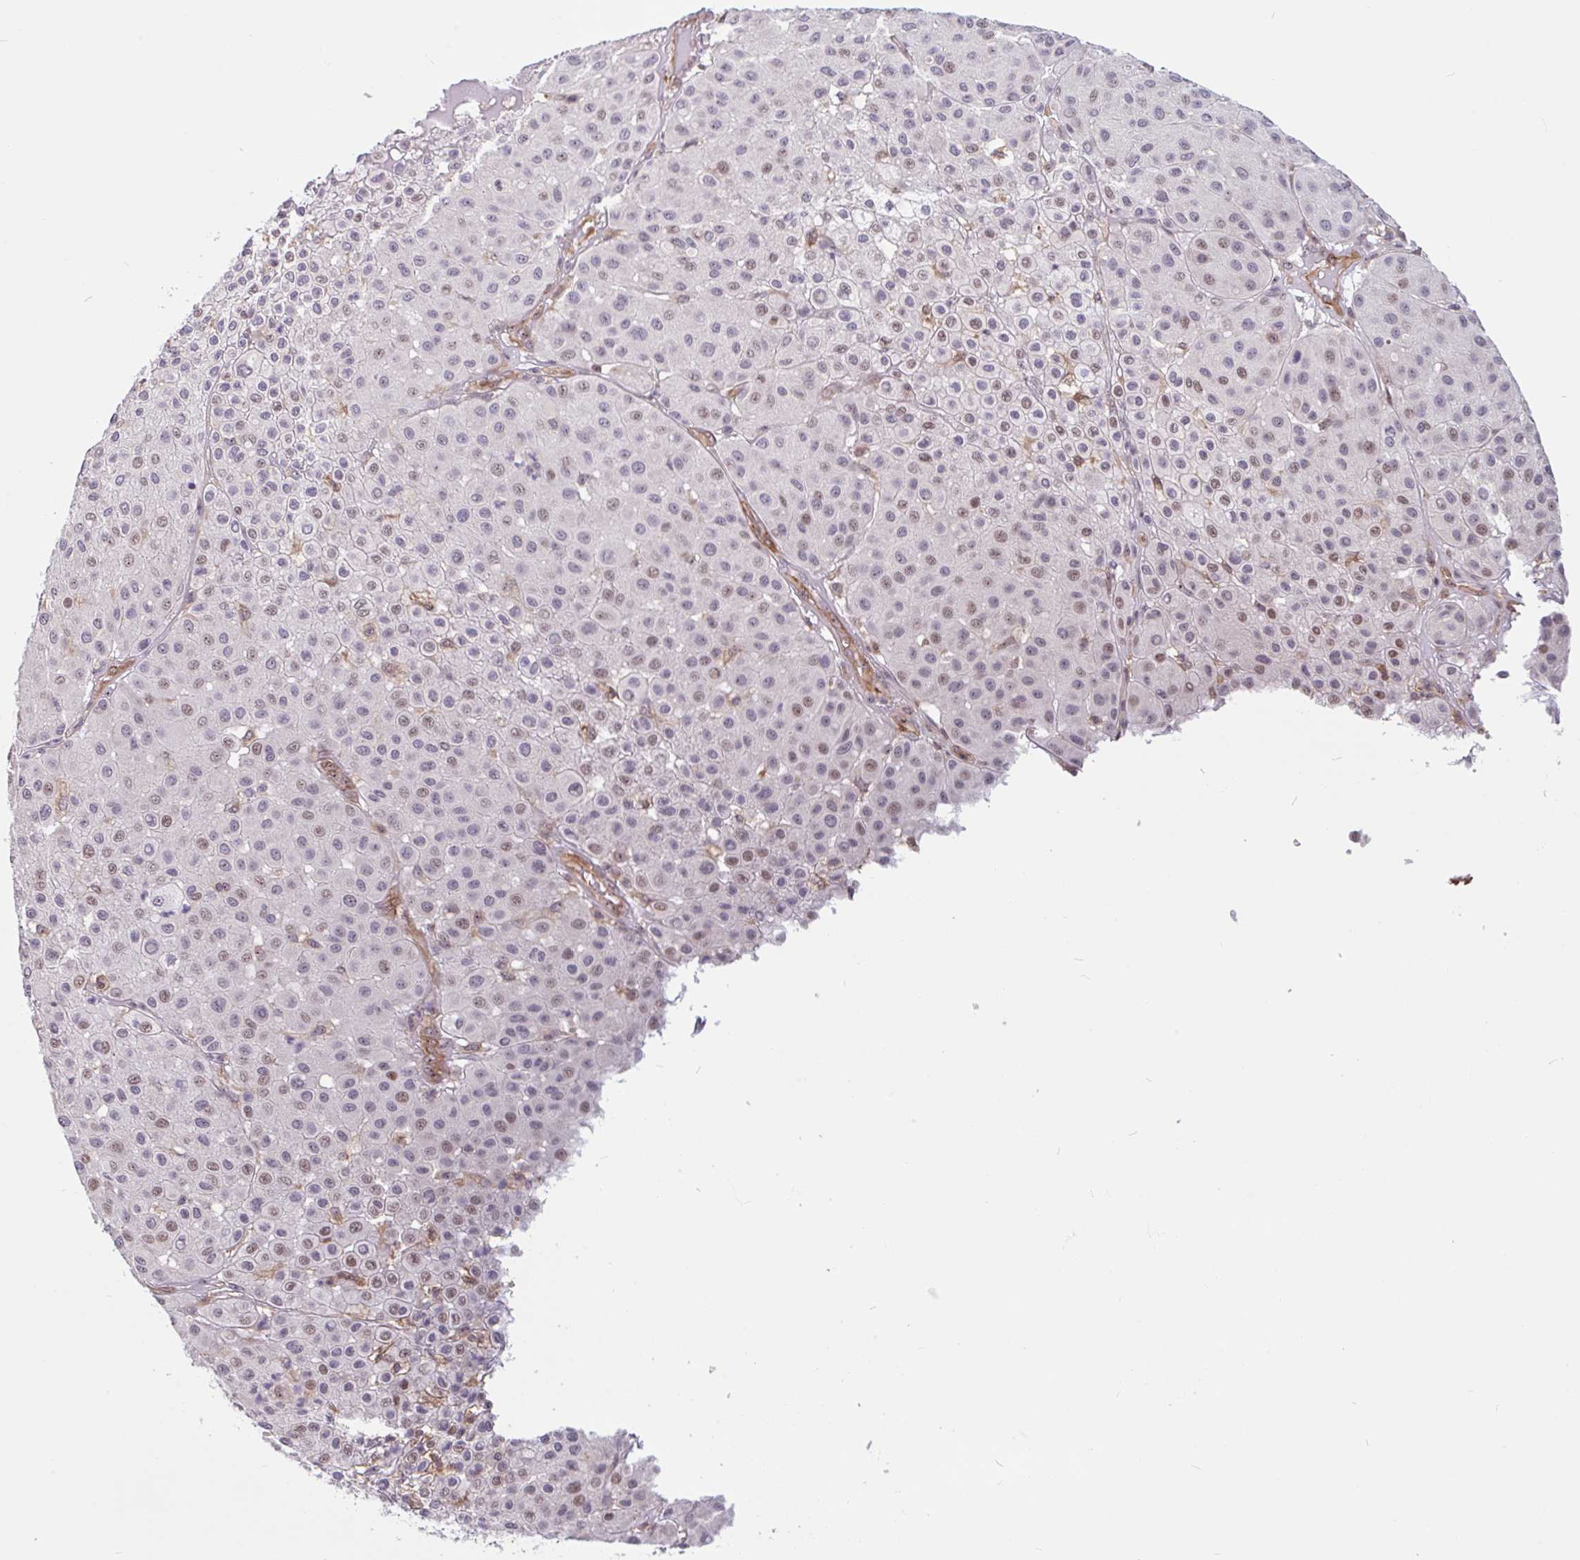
{"staining": {"intensity": "moderate", "quantity": "<25%", "location": "nuclear"}, "tissue": "melanoma", "cell_type": "Tumor cells", "image_type": "cancer", "snomed": [{"axis": "morphology", "description": "Malignant melanoma, Metastatic site"}, {"axis": "topography", "description": "Smooth muscle"}], "caption": "High-magnification brightfield microscopy of melanoma stained with DAB (brown) and counterstained with hematoxylin (blue). tumor cells exhibit moderate nuclear expression is identified in about<25% of cells. (IHC, brightfield microscopy, high magnification).", "gene": "ZNF689", "patient": {"sex": "male", "age": 41}}